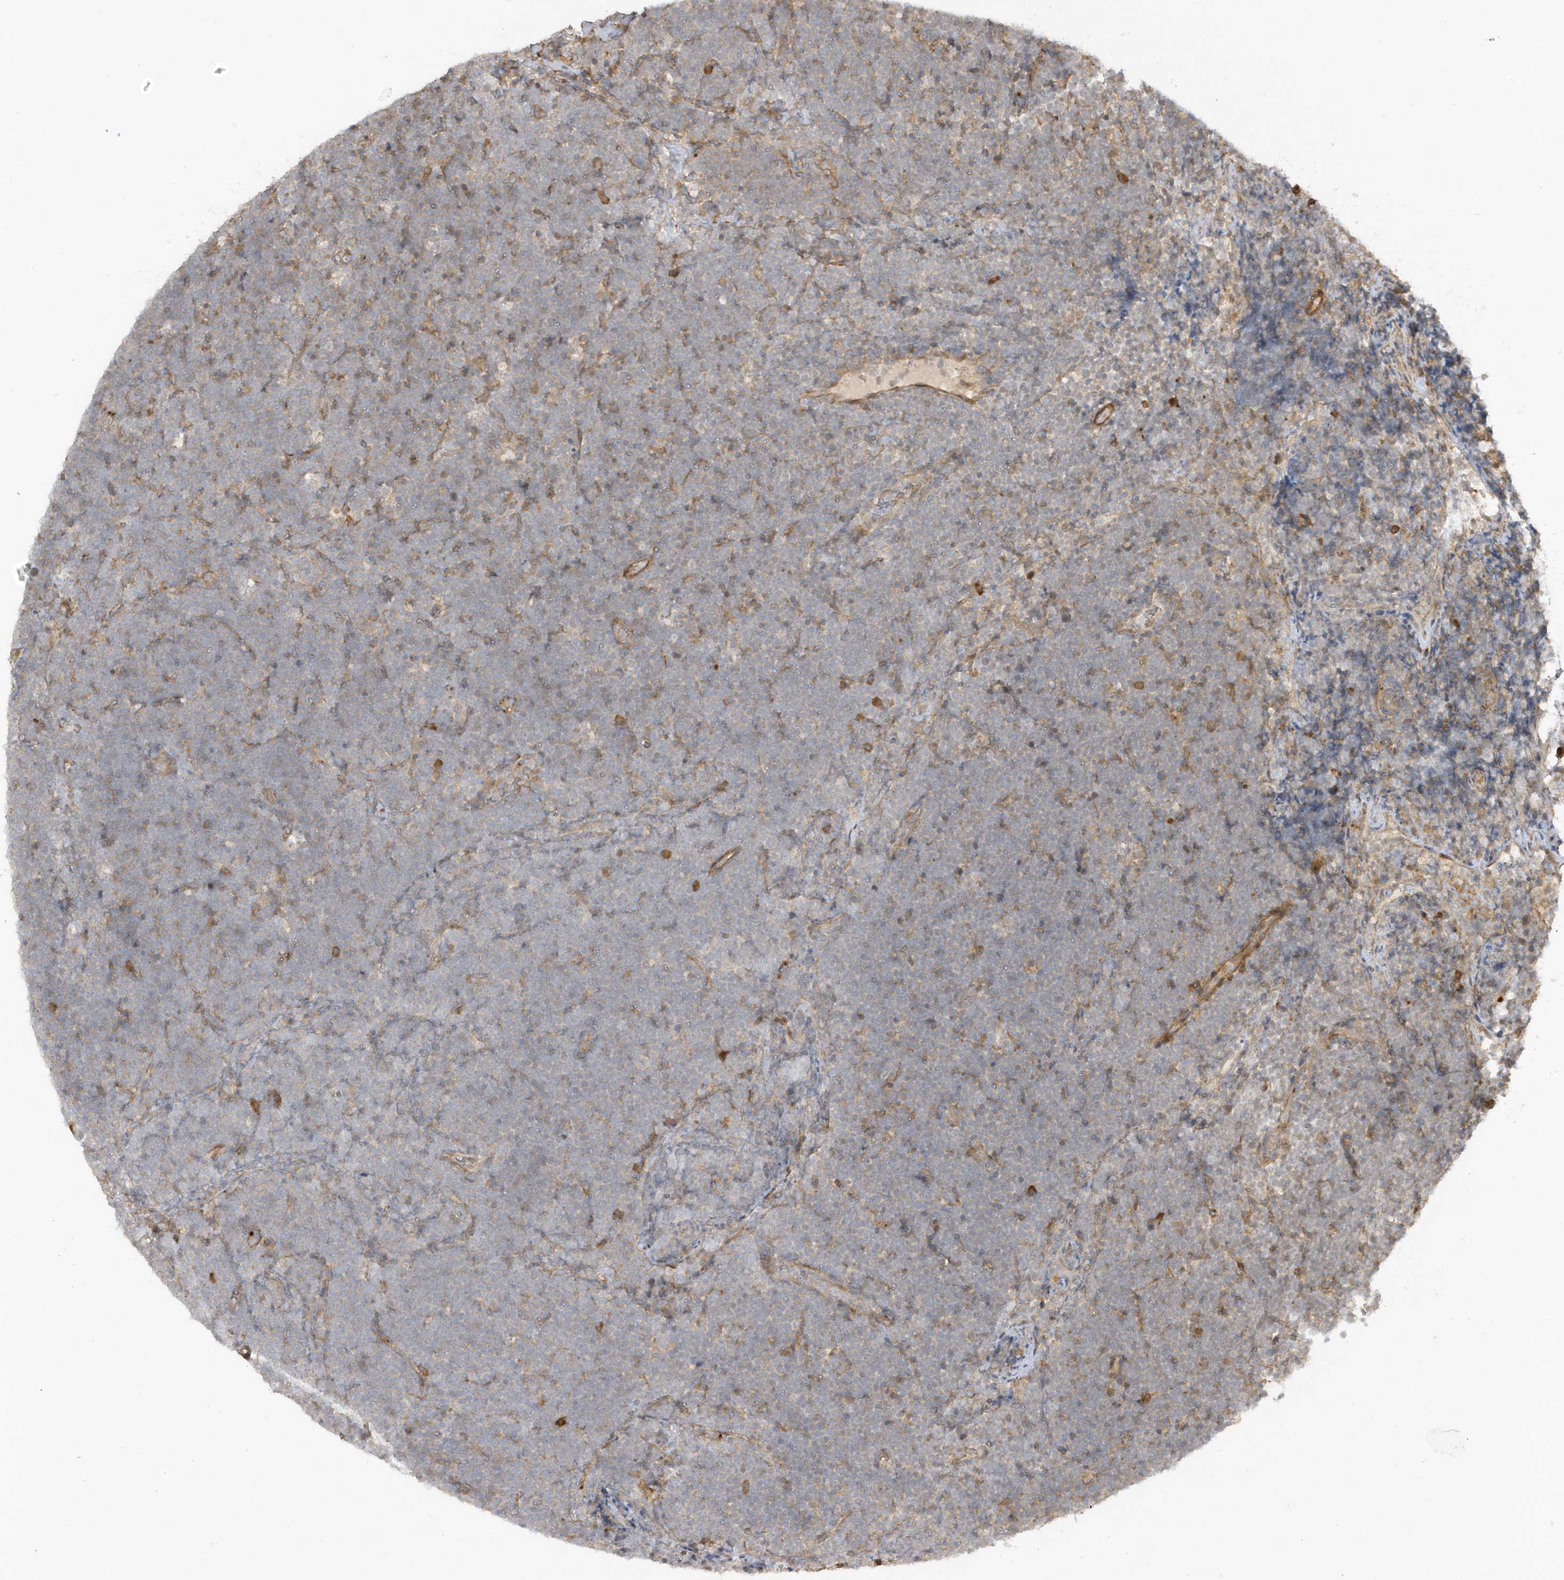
{"staining": {"intensity": "negative", "quantity": "none", "location": "none"}, "tissue": "lymphoma", "cell_type": "Tumor cells", "image_type": "cancer", "snomed": [{"axis": "morphology", "description": "Malignant lymphoma, non-Hodgkin's type, High grade"}, {"axis": "topography", "description": "Lymph node"}], "caption": "Immunohistochemistry histopathology image of neoplastic tissue: human high-grade malignant lymphoma, non-Hodgkin's type stained with DAB (3,3'-diaminobenzidine) exhibits no significant protein expression in tumor cells.", "gene": "ZBTB8A", "patient": {"sex": "male", "age": 13}}